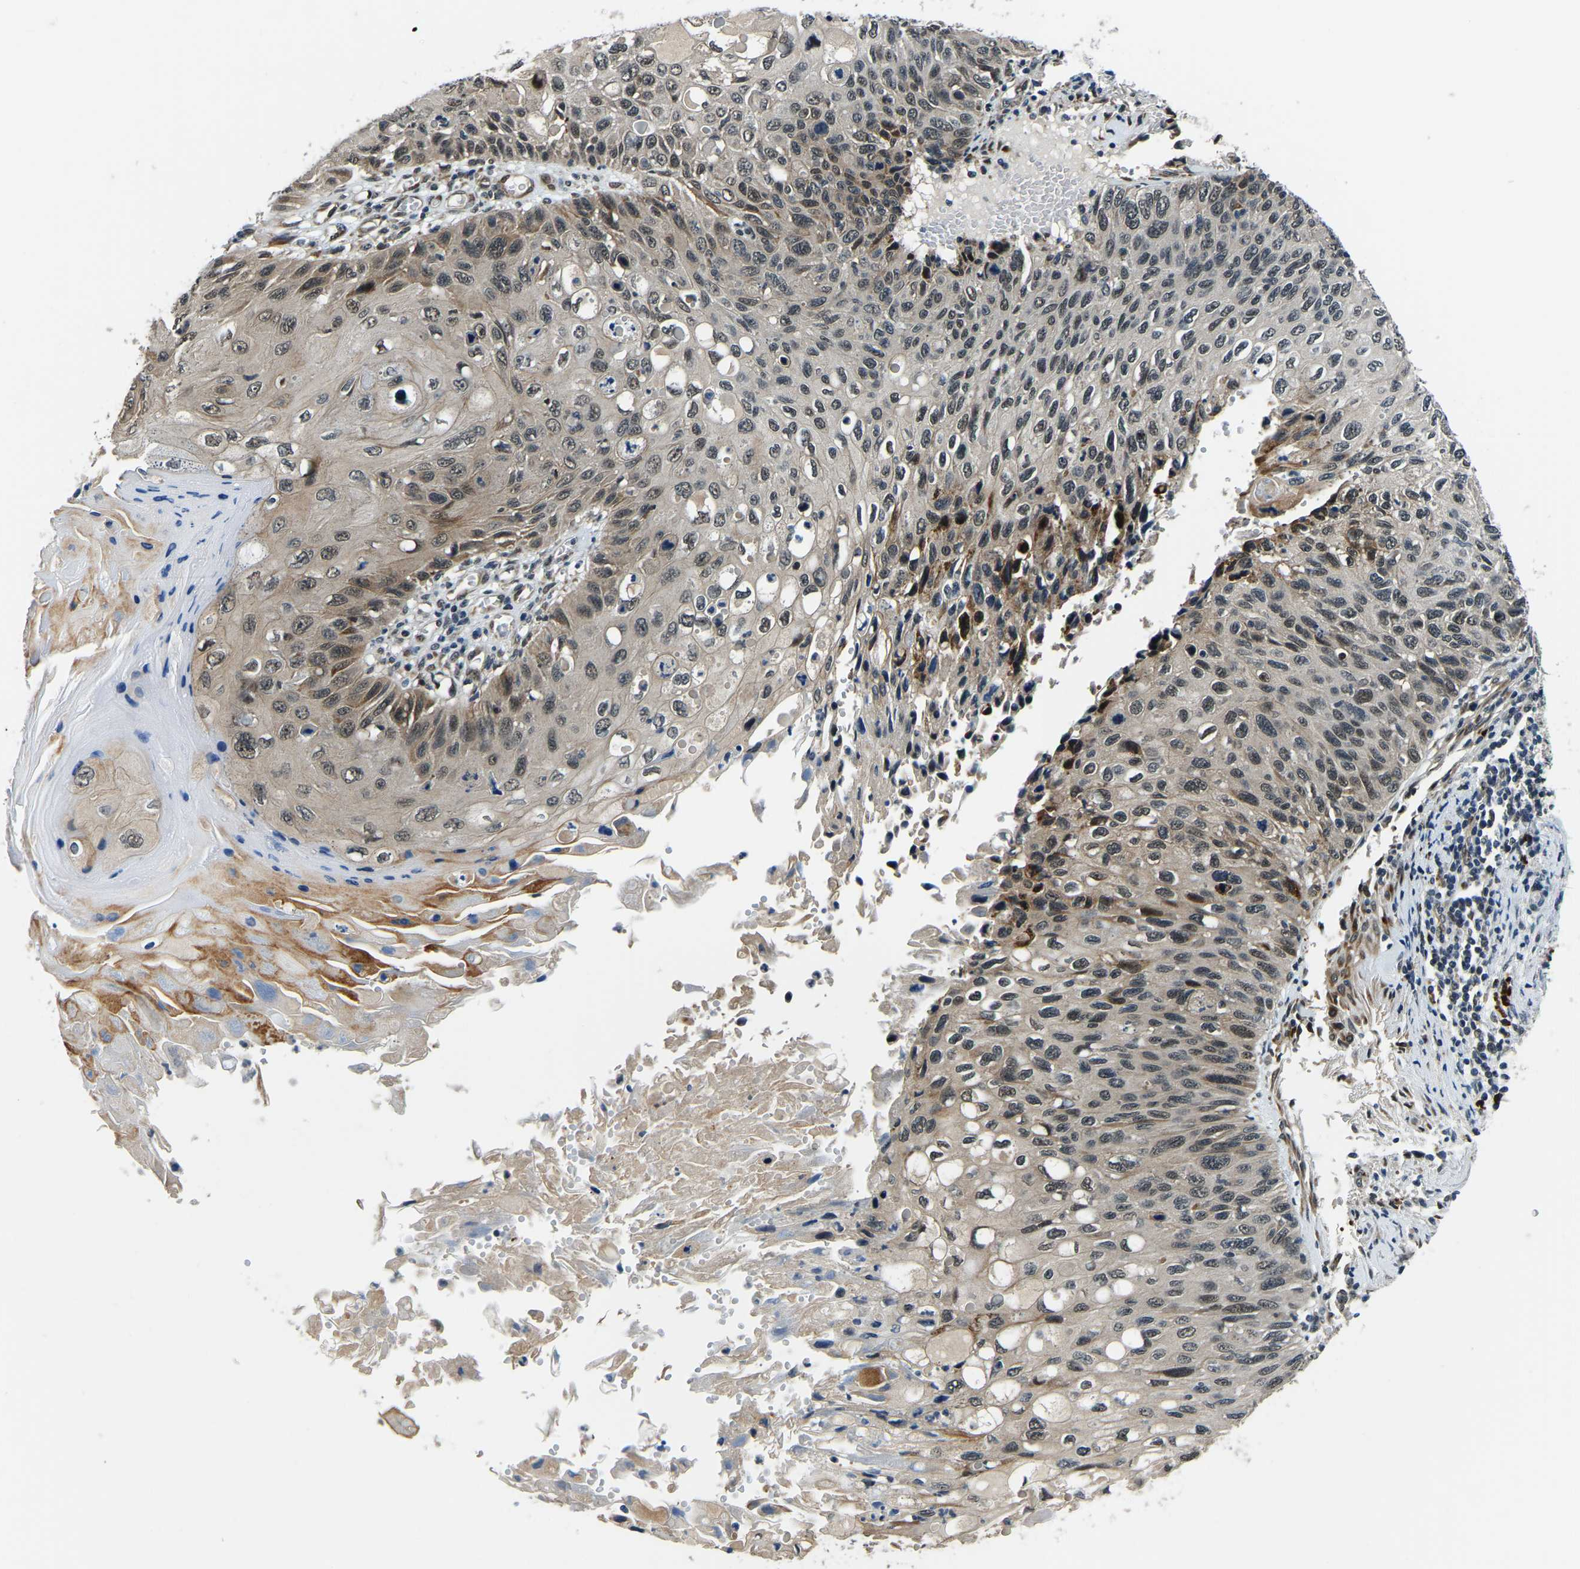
{"staining": {"intensity": "moderate", "quantity": "25%-75%", "location": "nuclear"}, "tissue": "cervical cancer", "cell_type": "Tumor cells", "image_type": "cancer", "snomed": [{"axis": "morphology", "description": "Squamous cell carcinoma, NOS"}, {"axis": "topography", "description": "Cervix"}], "caption": "Approximately 25%-75% of tumor cells in squamous cell carcinoma (cervical) reveal moderate nuclear protein expression as visualized by brown immunohistochemical staining.", "gene": "ING2", "patient": {"sex": "female", "age": 70}}